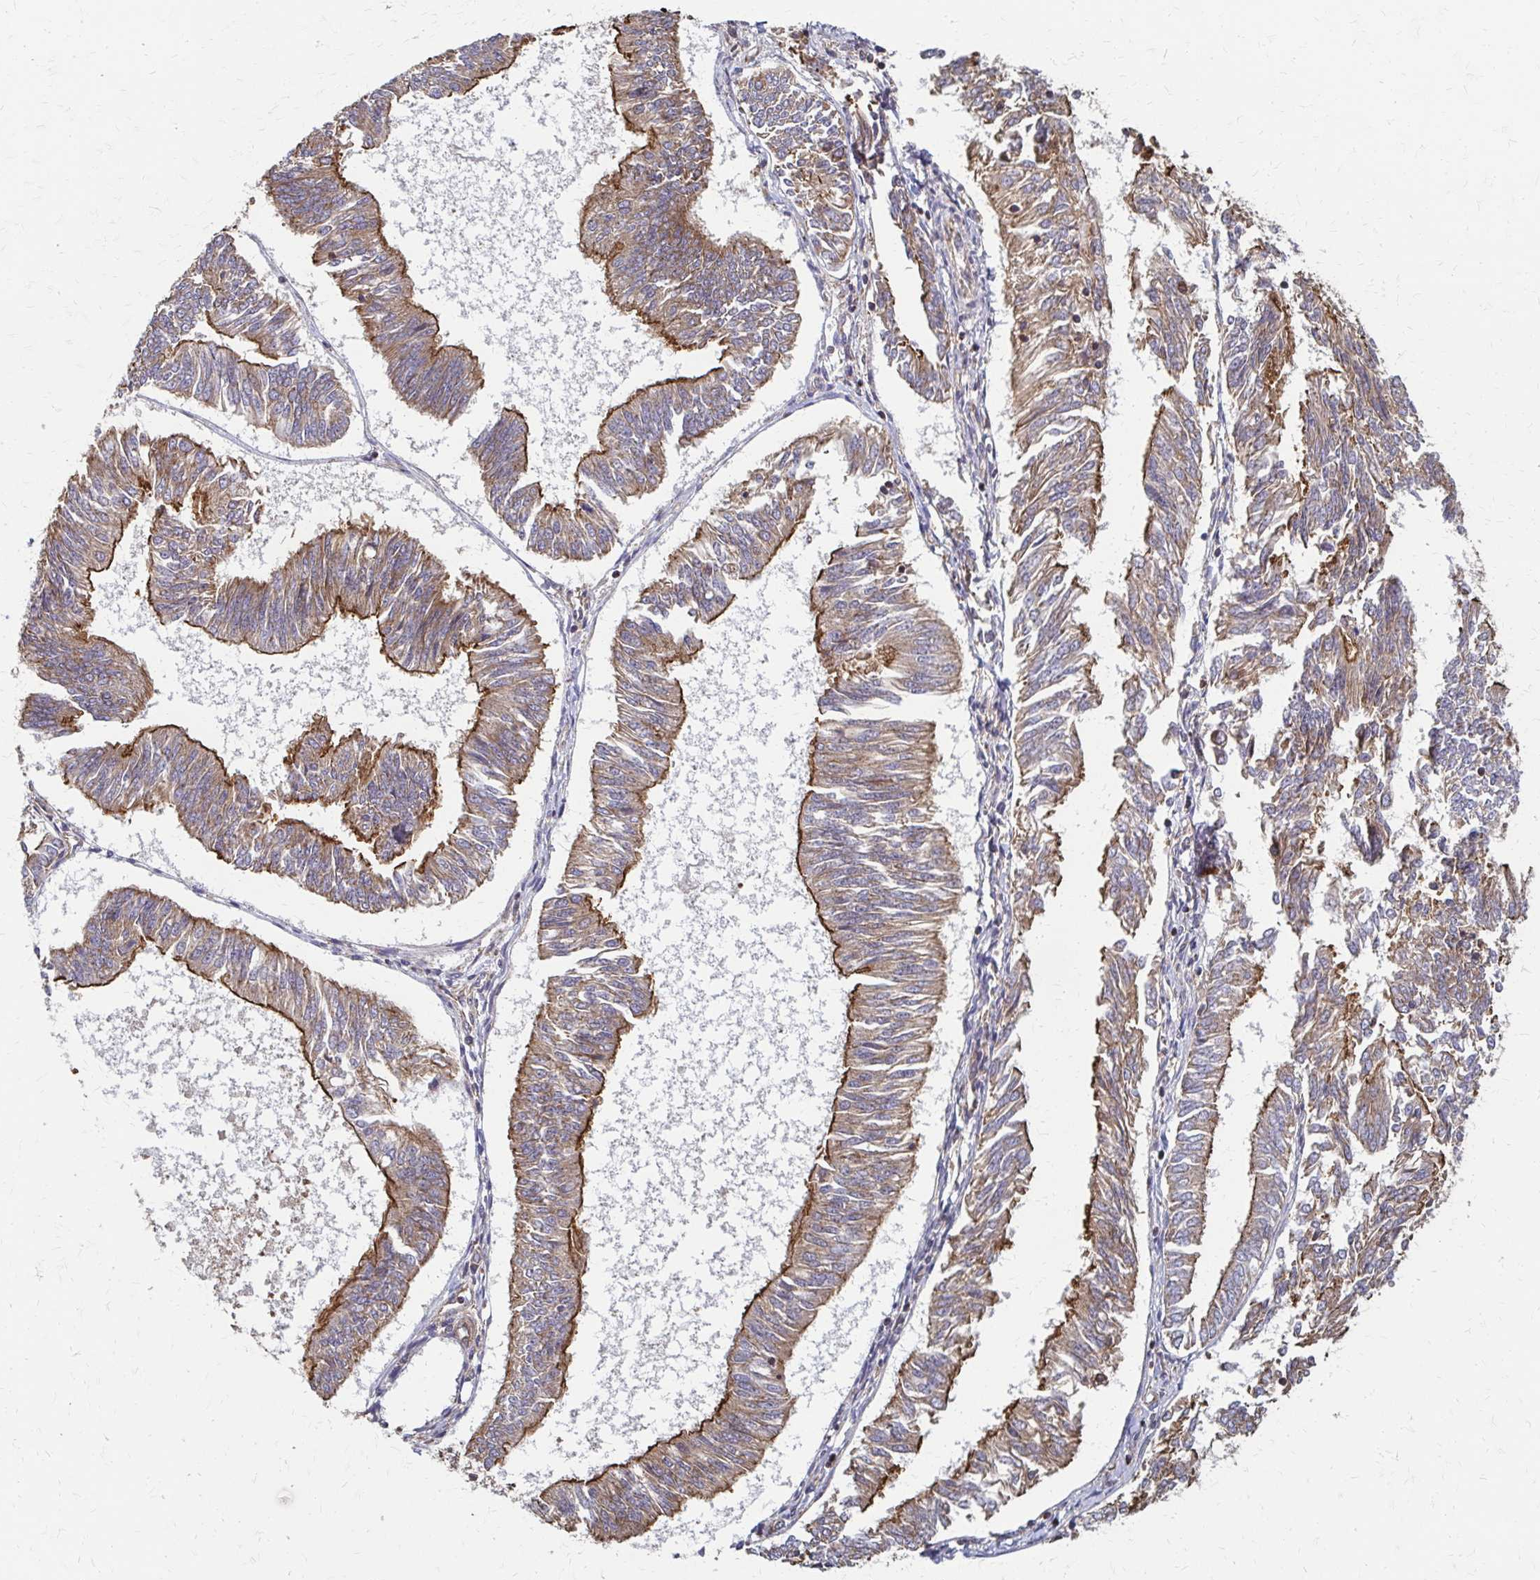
{"staining": {"intensity": "moderate", "quantity": ">75%", "location": "cytoplasmic/membranous"}, "tissue": "endometrial cancer", "cell_type": "Tumor cells", "image_type": "cancer", "snomed": [{"axis": "morphology", "description": "Adenocarcinoma, NOS"}, {"axis": "topography", "description": "Endometrium"}], "caption": "Human endometrial cancer (adenocarcinoma) stained for a protein (brown) displays moderate cytoplasmic/membranous positive expression in about >75% of tumor cells.", "gene": "EEF2", "patient": {"sex": "female", "age": 58}}